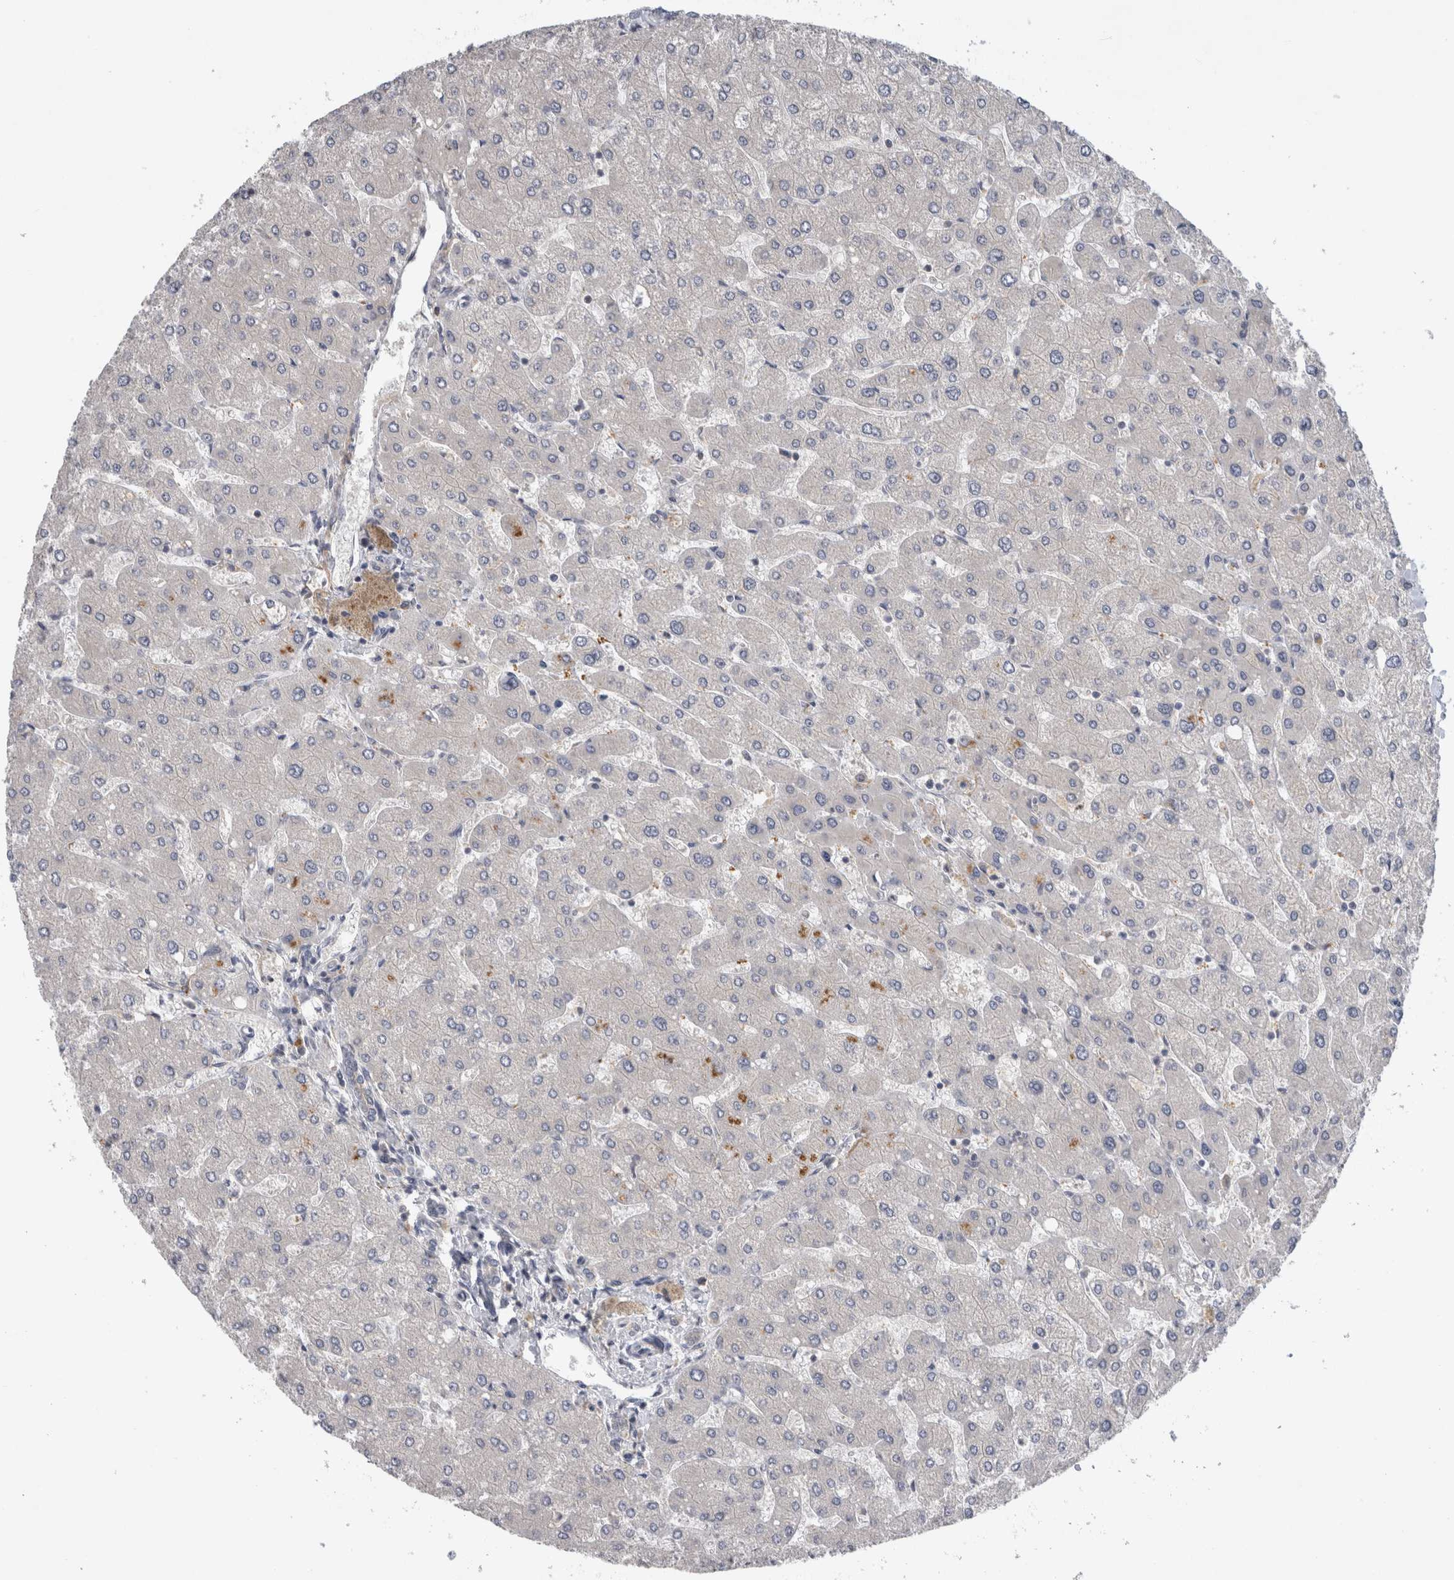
{"staining": {"intensity": "negative", "quantity": "none", "location": "none"}, "tissue": "liver", "cell_type": "Cholangiocytes", "image_type": "normal", "snomed": [{"axis": "morphology", "description": "Normal tissue, NOS"}, {"axis": "topography", "description": "Liver"}], "caption": "The immunohistochemistry (IHC) image has no significant staining in cholangiocytes of liver.", "gene": "AASDHPPT", "patient": {"sex": "male", "age": 55}}